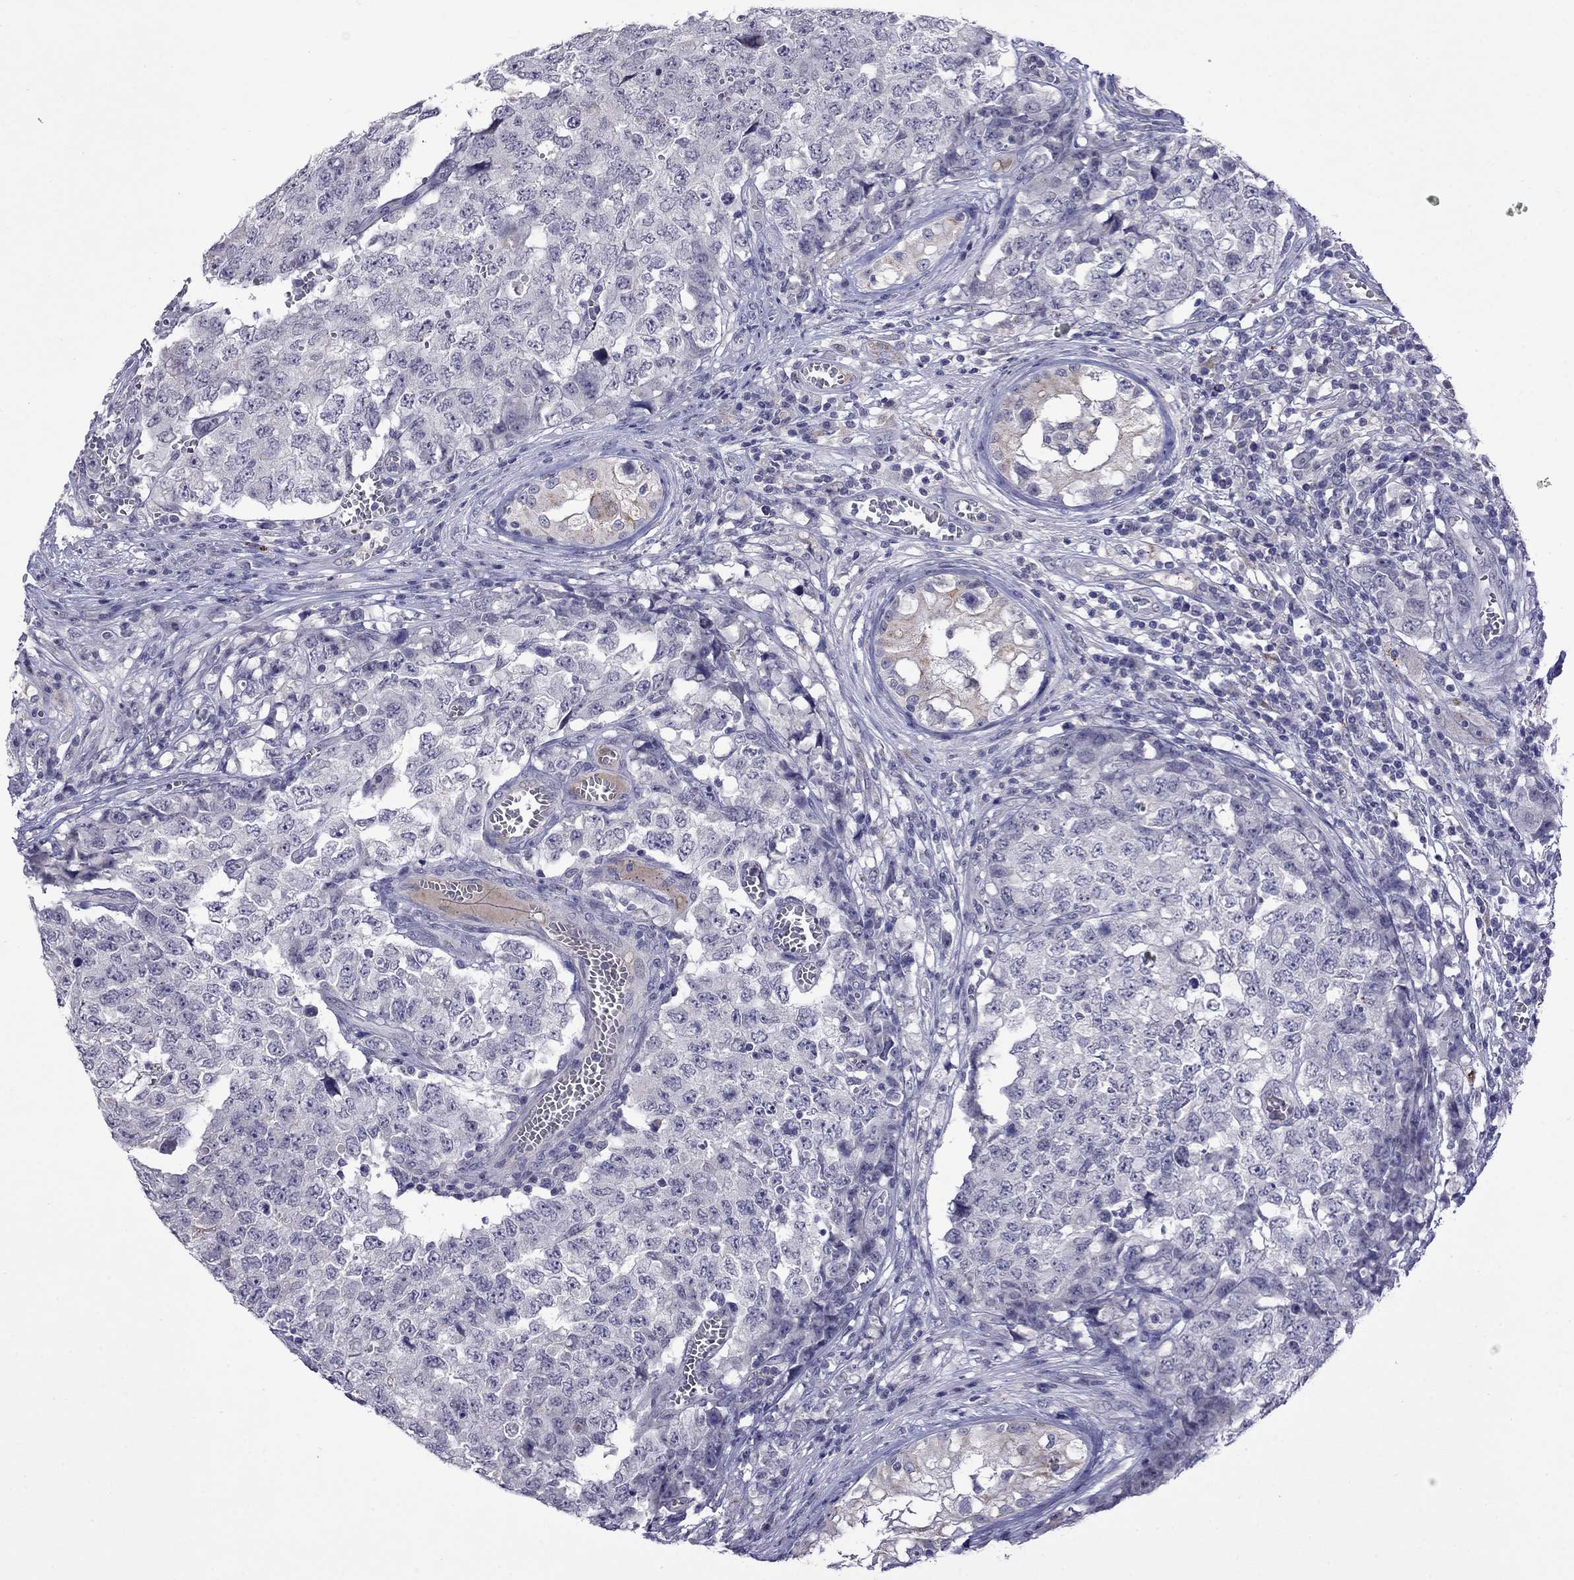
{"staining": {"intensity": "negative", "quantity": "none", "location": "none"}, "tissue": "testis cancer", "cell_type": "Tumor cells", "image_type": "cancer", "snomed": [{"axis": "morphology", "description": "Carcinoma, Embryonal, NOS"}, {"axis": "topography", "description": "Testis"}], "caption": "DAB immunohistochemical staining of human testis embryonal carcinoma displays no significant staining in tumor cells.", "gene": "STAR", "patient": {"sex": "male", "age": 23}}